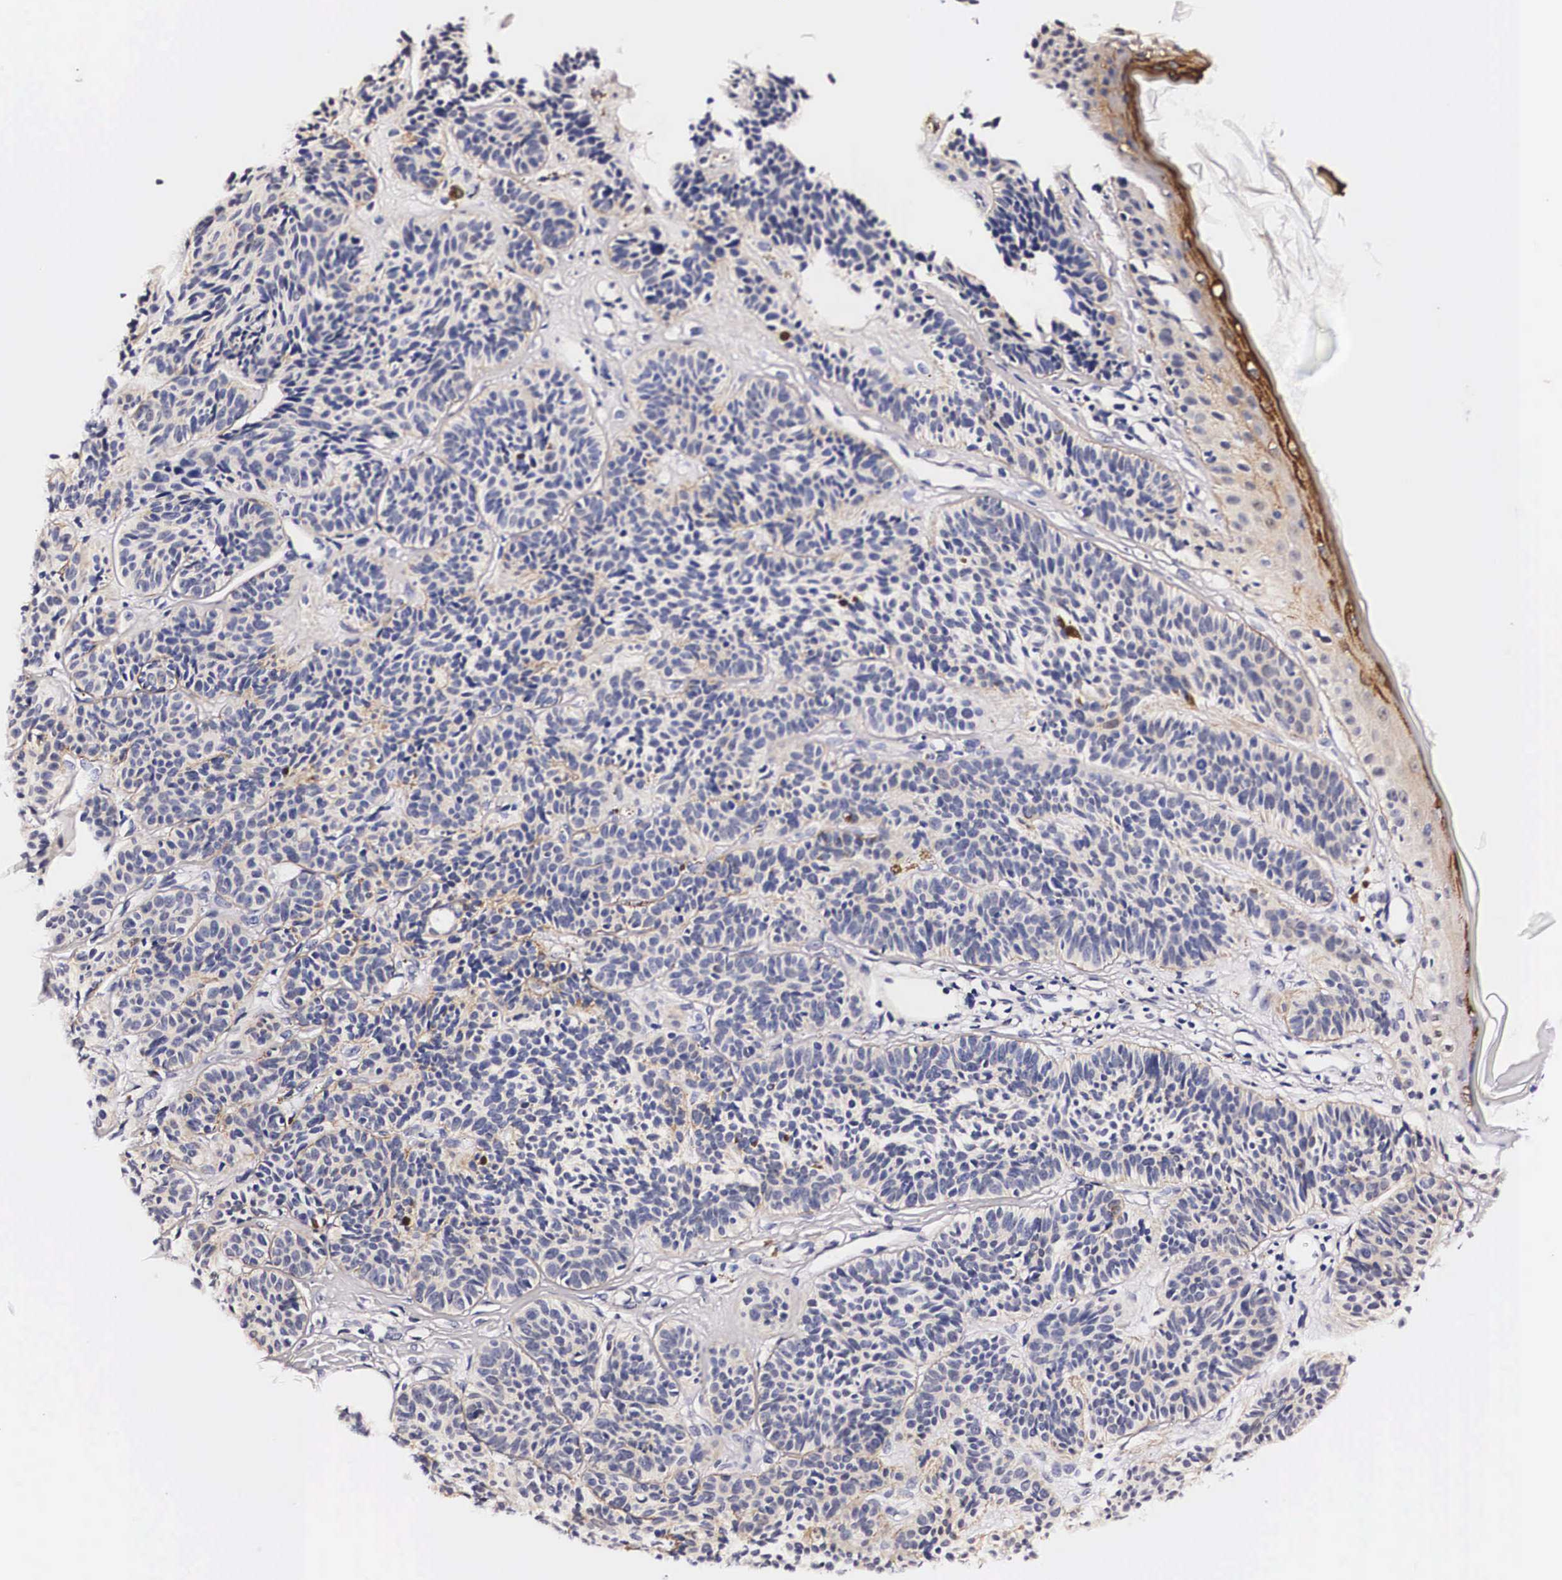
{"staining": {"intensity": "moderate", "quantity": "<25%", "location": "cytoplasmic/membranous"}, "tissue": "skin cancer", "cell_type": "Tumor cells", "image_type": "cancer", "snomed": [{"axis": "morphology", "description": "Basal cell carcinoma"}, {"axis": "topography", "description": "Skin"}], "caption": "Human skin cancer stained with a protein marker exhibits moderate staining in tumor cells.", "gene": "PHETA2", "patient": {"sex": "female", "age": 62}}